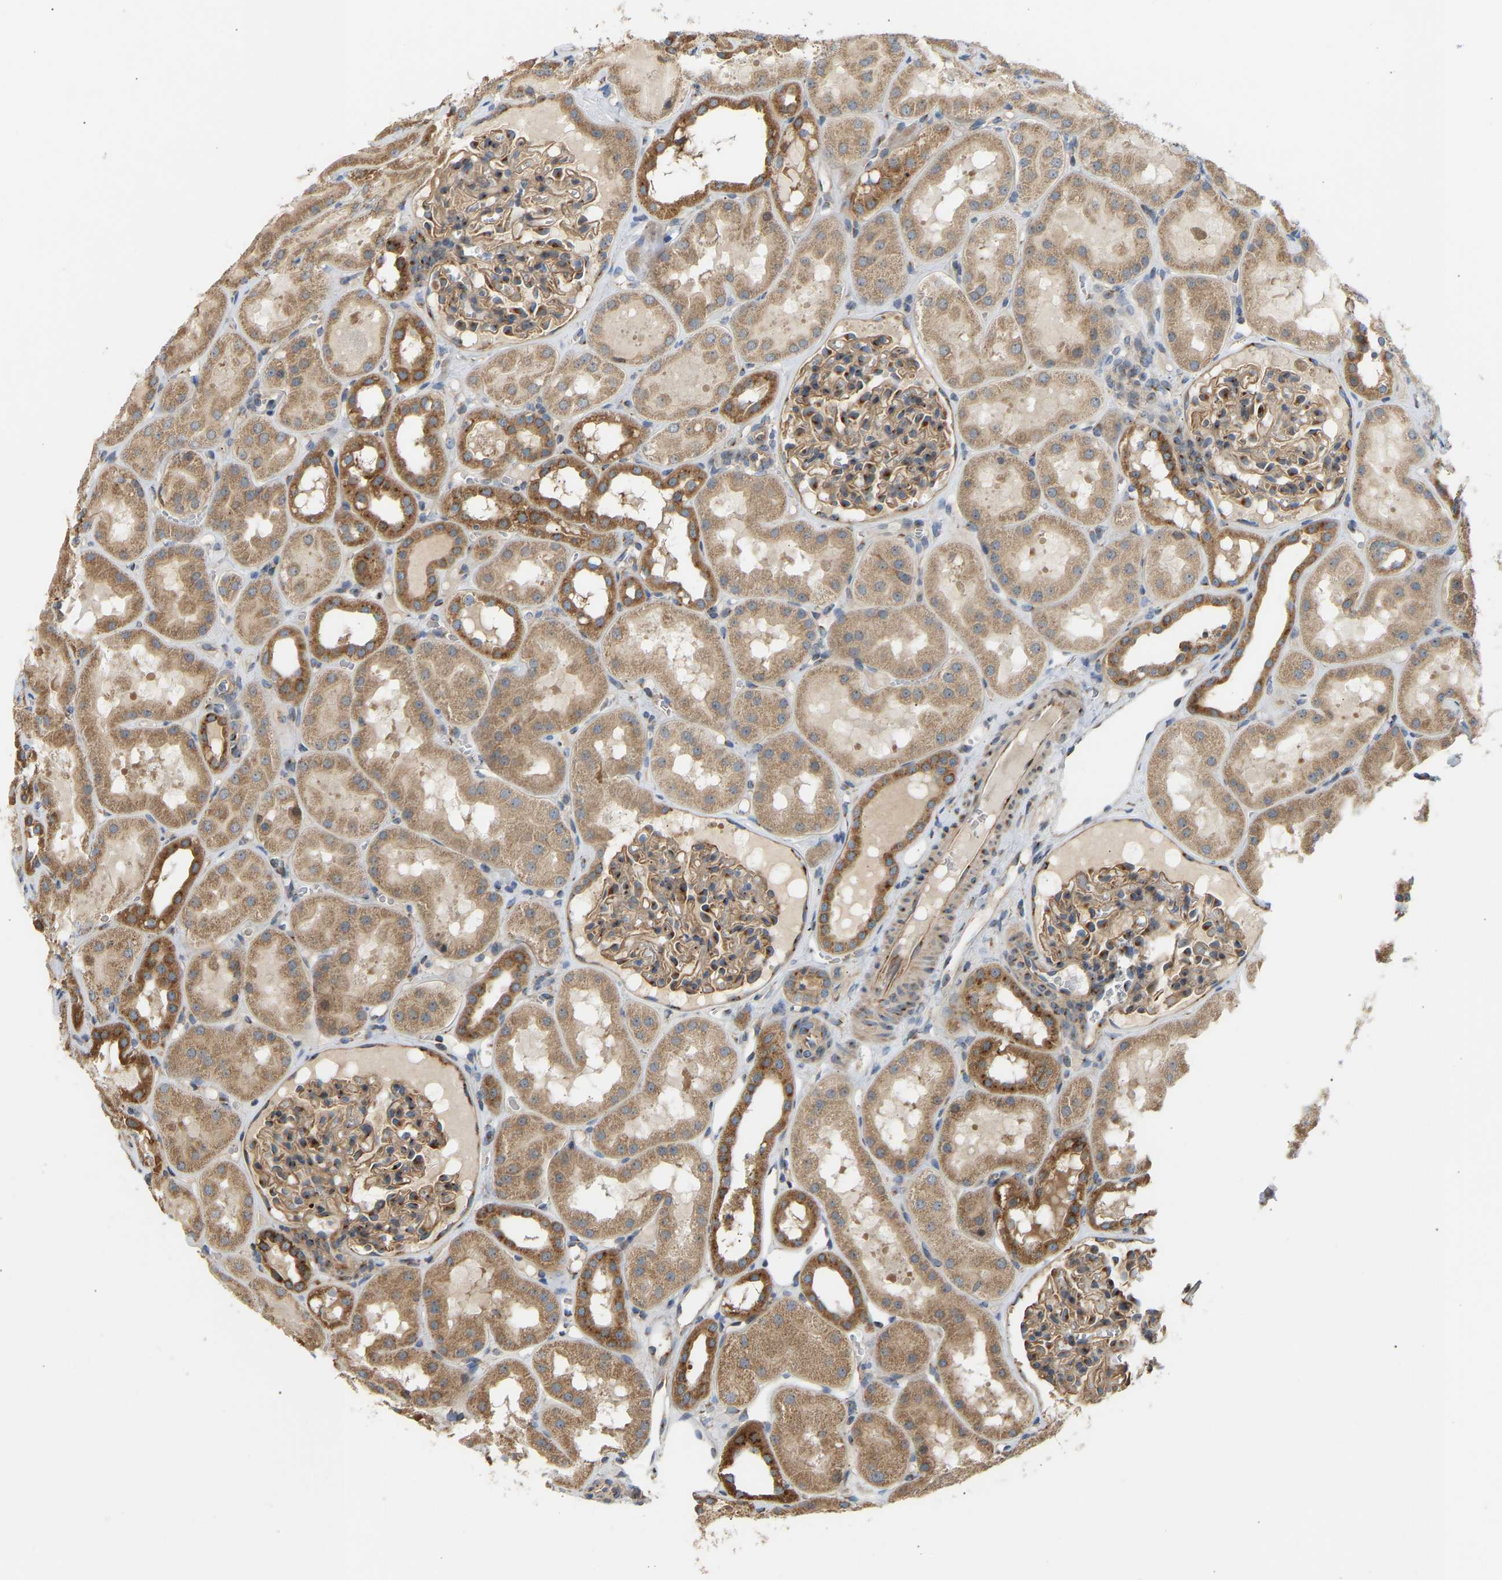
{"staining": {"intensity": "moderate", "quantity": ">75%", "location": "cytoplasmic/membranous"}, "tissue": "kidney", "cell_type": "Cells in glomeruli", "image_type": "normal", "snomed": [{"axis": "morphology", "description": "Normal tissue, NOS"}, {"axis": "topography", "description": "Kidney"}, {"axis": "topography", "description": "Urinary bladder"}], "caption": "An immunohistochemistry image of normal tissue is shown. Protein staining in brown highlights moderate cytoplasmic/membranous positivity in kidney within cells in glomeruli. Using DAB (brown) and hematoxylin (blue) stains, captured at high magnification using brightfield microscopy.", "gene": "YIPF2", "patient": {"sex": "male", "age": 16}}